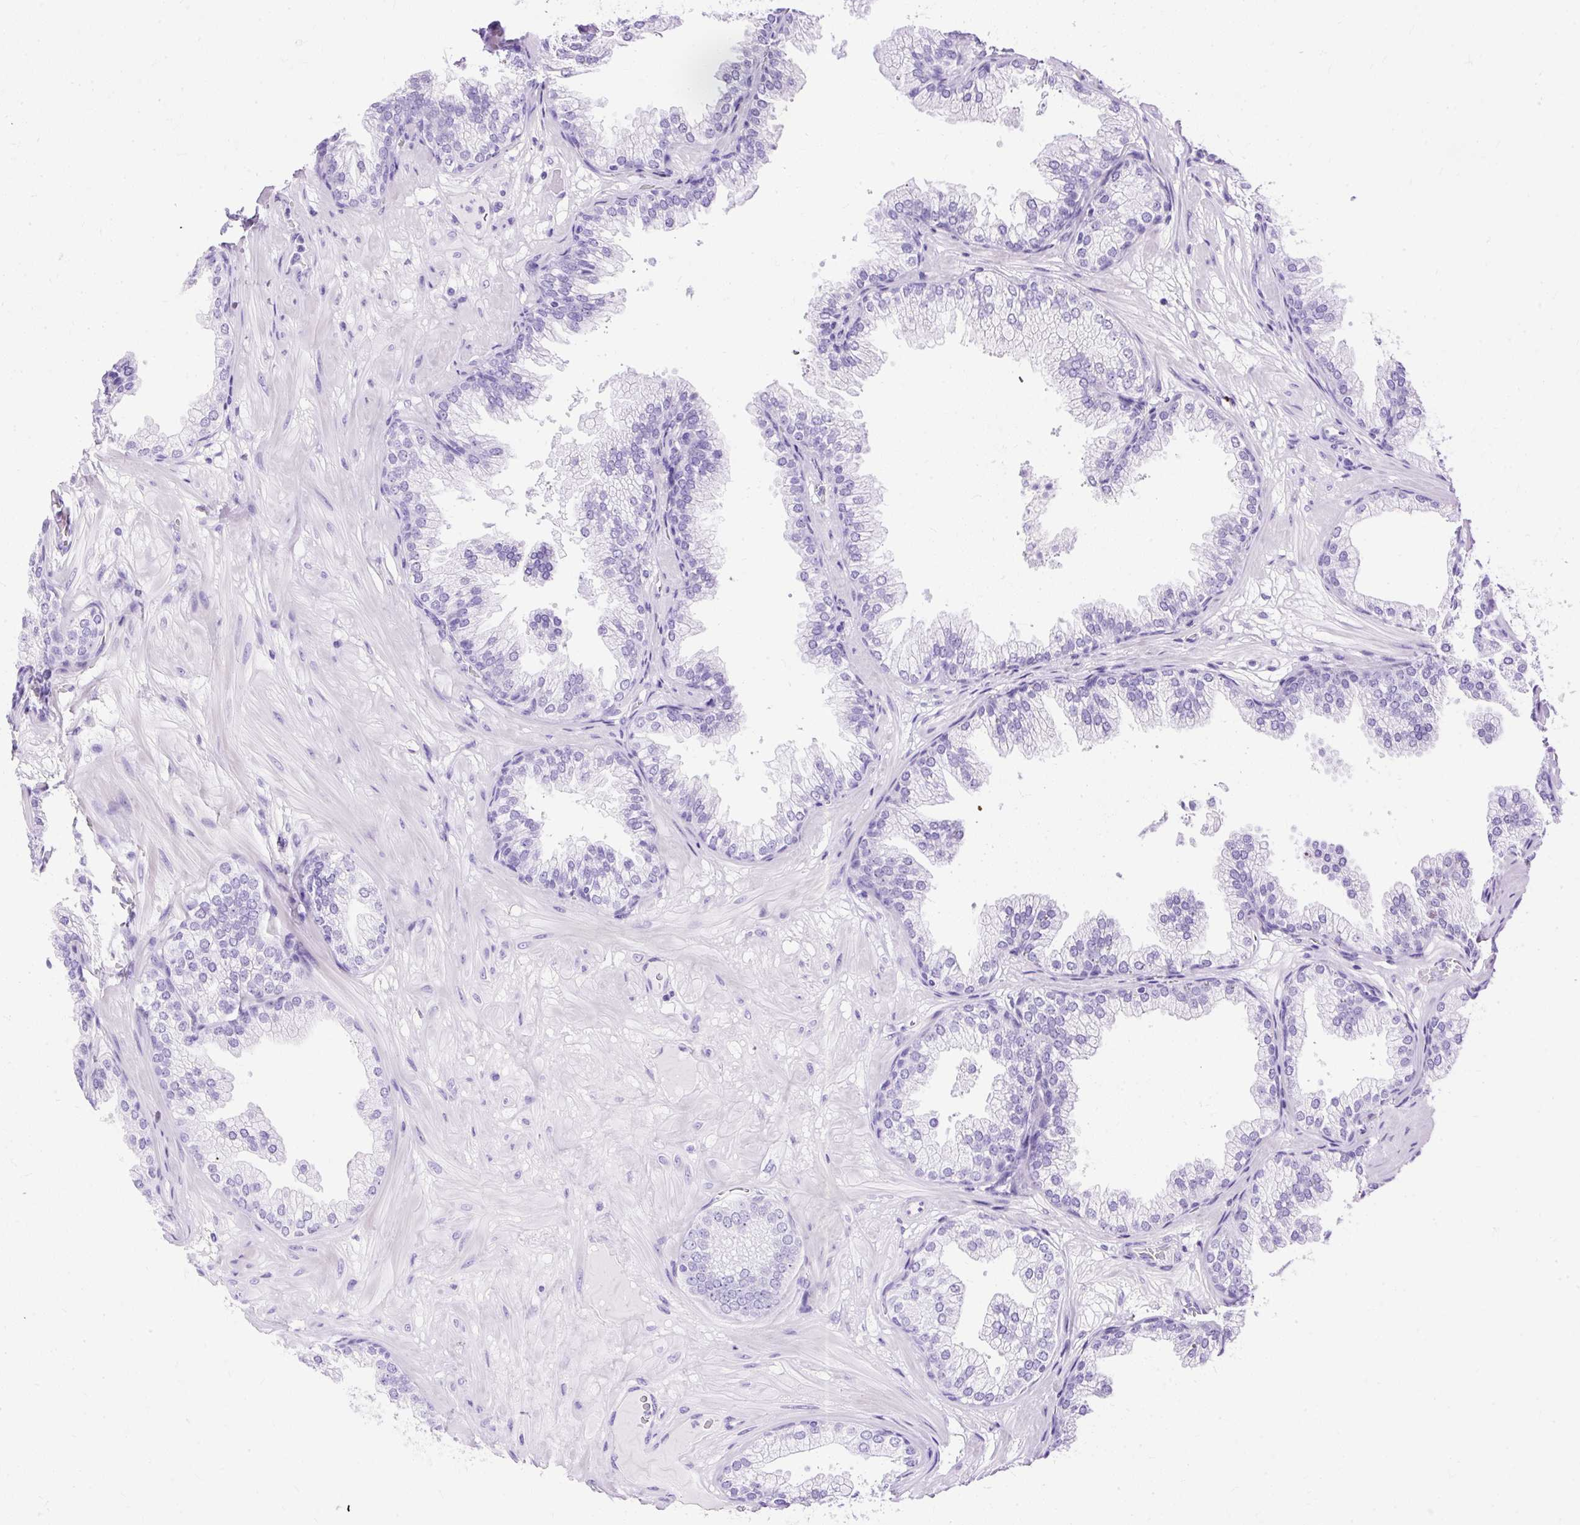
{"staining": {"intensity": "negative", "quantity": "none", "location": "none"}, "tissue": "prostate", "cell_type": "Glandular cells", "image_type": "normal", "snomed": [{"axis": "morphology", "description": "Normal tissue, NOS"}, {"axis": "topography", "description": "Prostate"}], "caption": "This photomicrograph is of benign prostate stained with immunohistochemistry to label a protein in brown with the nuclei are counter-stained blue. There is no expression in glandular cells. (Brightfield microscopy of DAB (3,3'-diaminobenzidine) immunohistochemistry at high magnification).", "gene": "SLC8A2", "patient": {"sex": "male", "age": 37}}